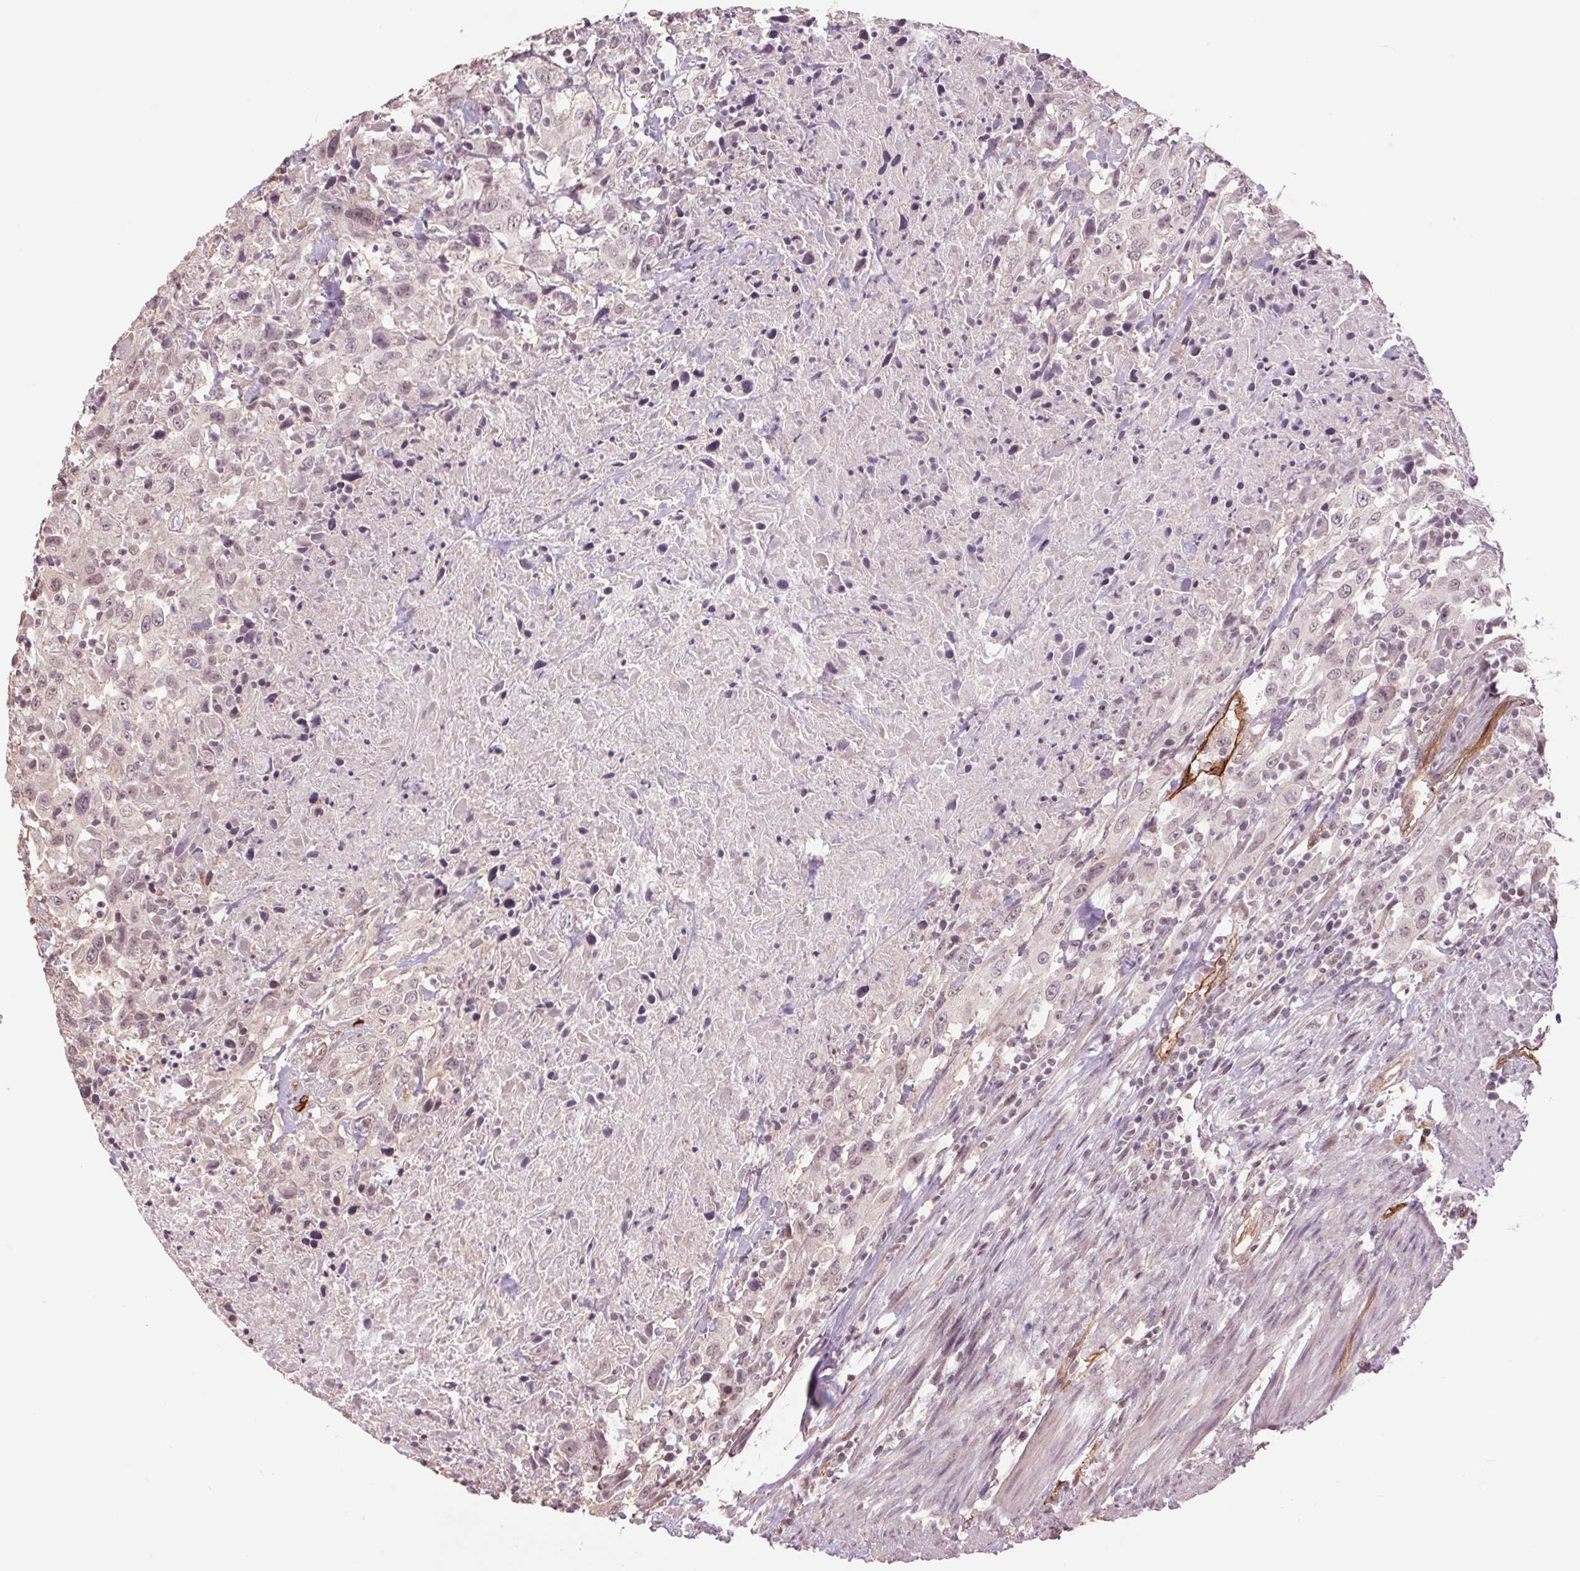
{"staining": {"intensity": "negative", "quantity": "none", "location": "none"}, "tissue": "urothelial cancer", "cell_type": "Tumor cells", "image_type": "cancer", "snomed": [{"axis": "morphology", "description": "Urothelial carcinoma, High grade"}, {"axis": "topography", "description": "Urinary bladder"}], "caption": "Tumor cells show no significant positivity in urothelial carcinoma (high-grade). Nuclei are stained in blue.", "gene": "PALM", "patient": {"sex": "male", "age": 61}}